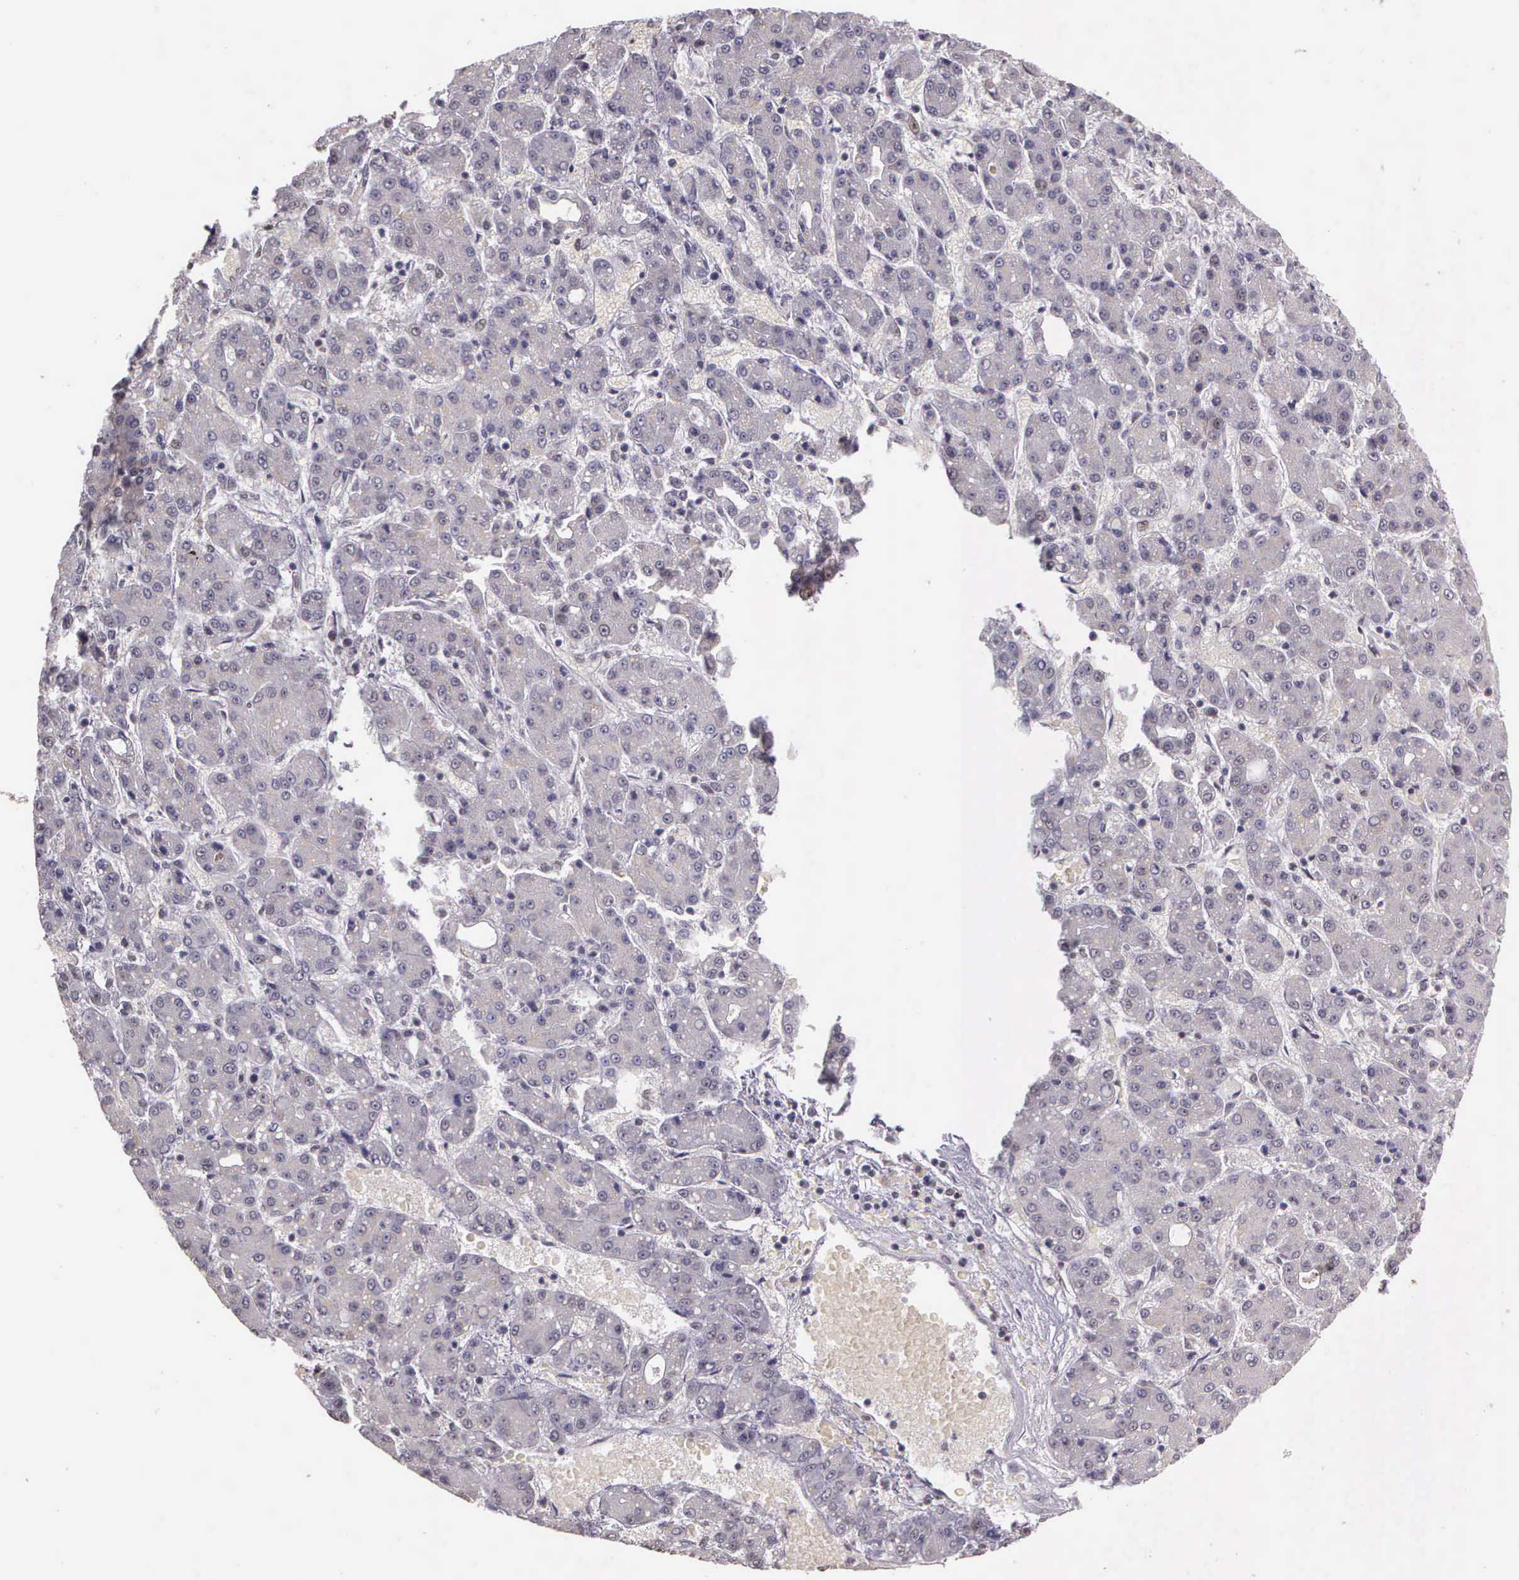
{"staining": {"intensity": "negative", "quantity": "none", "location": "none"}, "tissue": "liver cancer", "cell_type": "Tumor cells", "image_type": "cancer", "snomed": [{"axis": "morphology", "description": "Carcinoma, Hepatocellular, NOS"}, {"axis": "topography", "description": "Liver"}], "caption": "DAB immunohistochemical staining of human liver cancer (hepatocellular carcinoma) shows no significant expression in tumor cells.", "gene": "ARMCX5", "patient": {"sex": "male", "age": 69}}